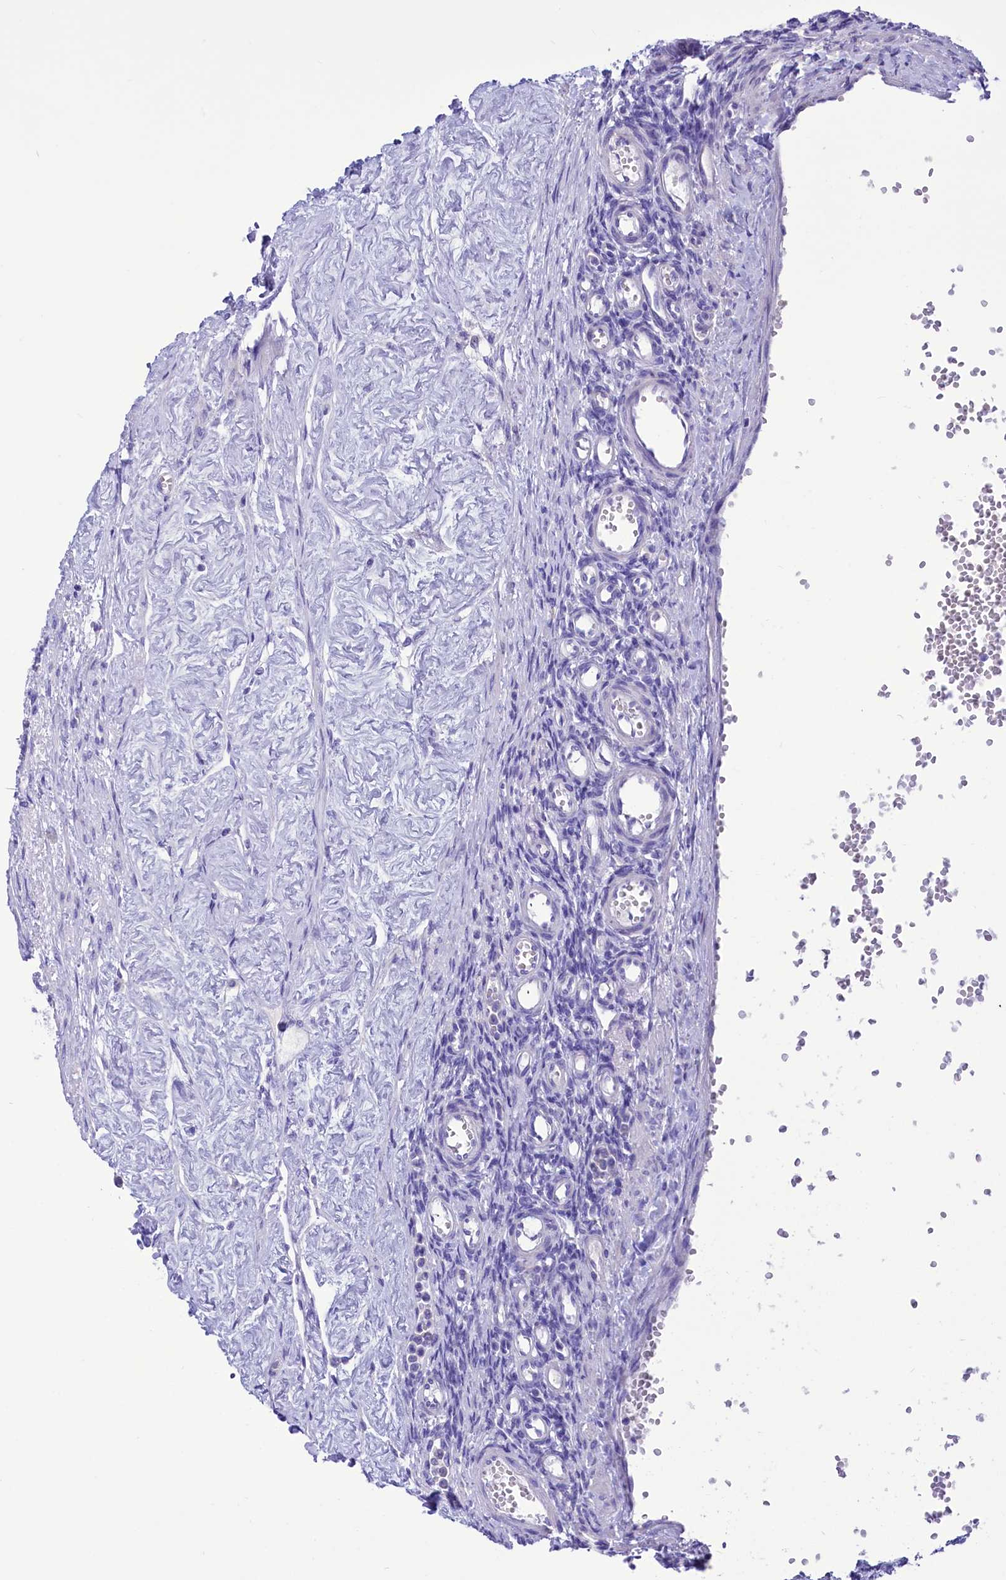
{"staining": {"intensity": "negative", "quantity": "none", "location": "none"}, "tissue": "ovary", "cell_type": "Ovarian stroma cells", "image_type": "normal", "snomed": [{"axis": "morphology", "description": "Normal tissue, NOS"}, {"axis": "morphology", "description": "Cyst, NOS"}, {"axis": "topography", "description": "Ovary"}], "caption": "An immunohistochemistry (IHC) histopathology image of unremarkable ovary is shown. There is no staining in ovarian stroma cells of ovary. Brightfield microscopy of immunohistochemistry (IHC) stained with DAB (brown) and hematoxylin (blue), captured at high magnification.", "gene": "TTC36", "patient": {"sex": "female", "age": 33}}